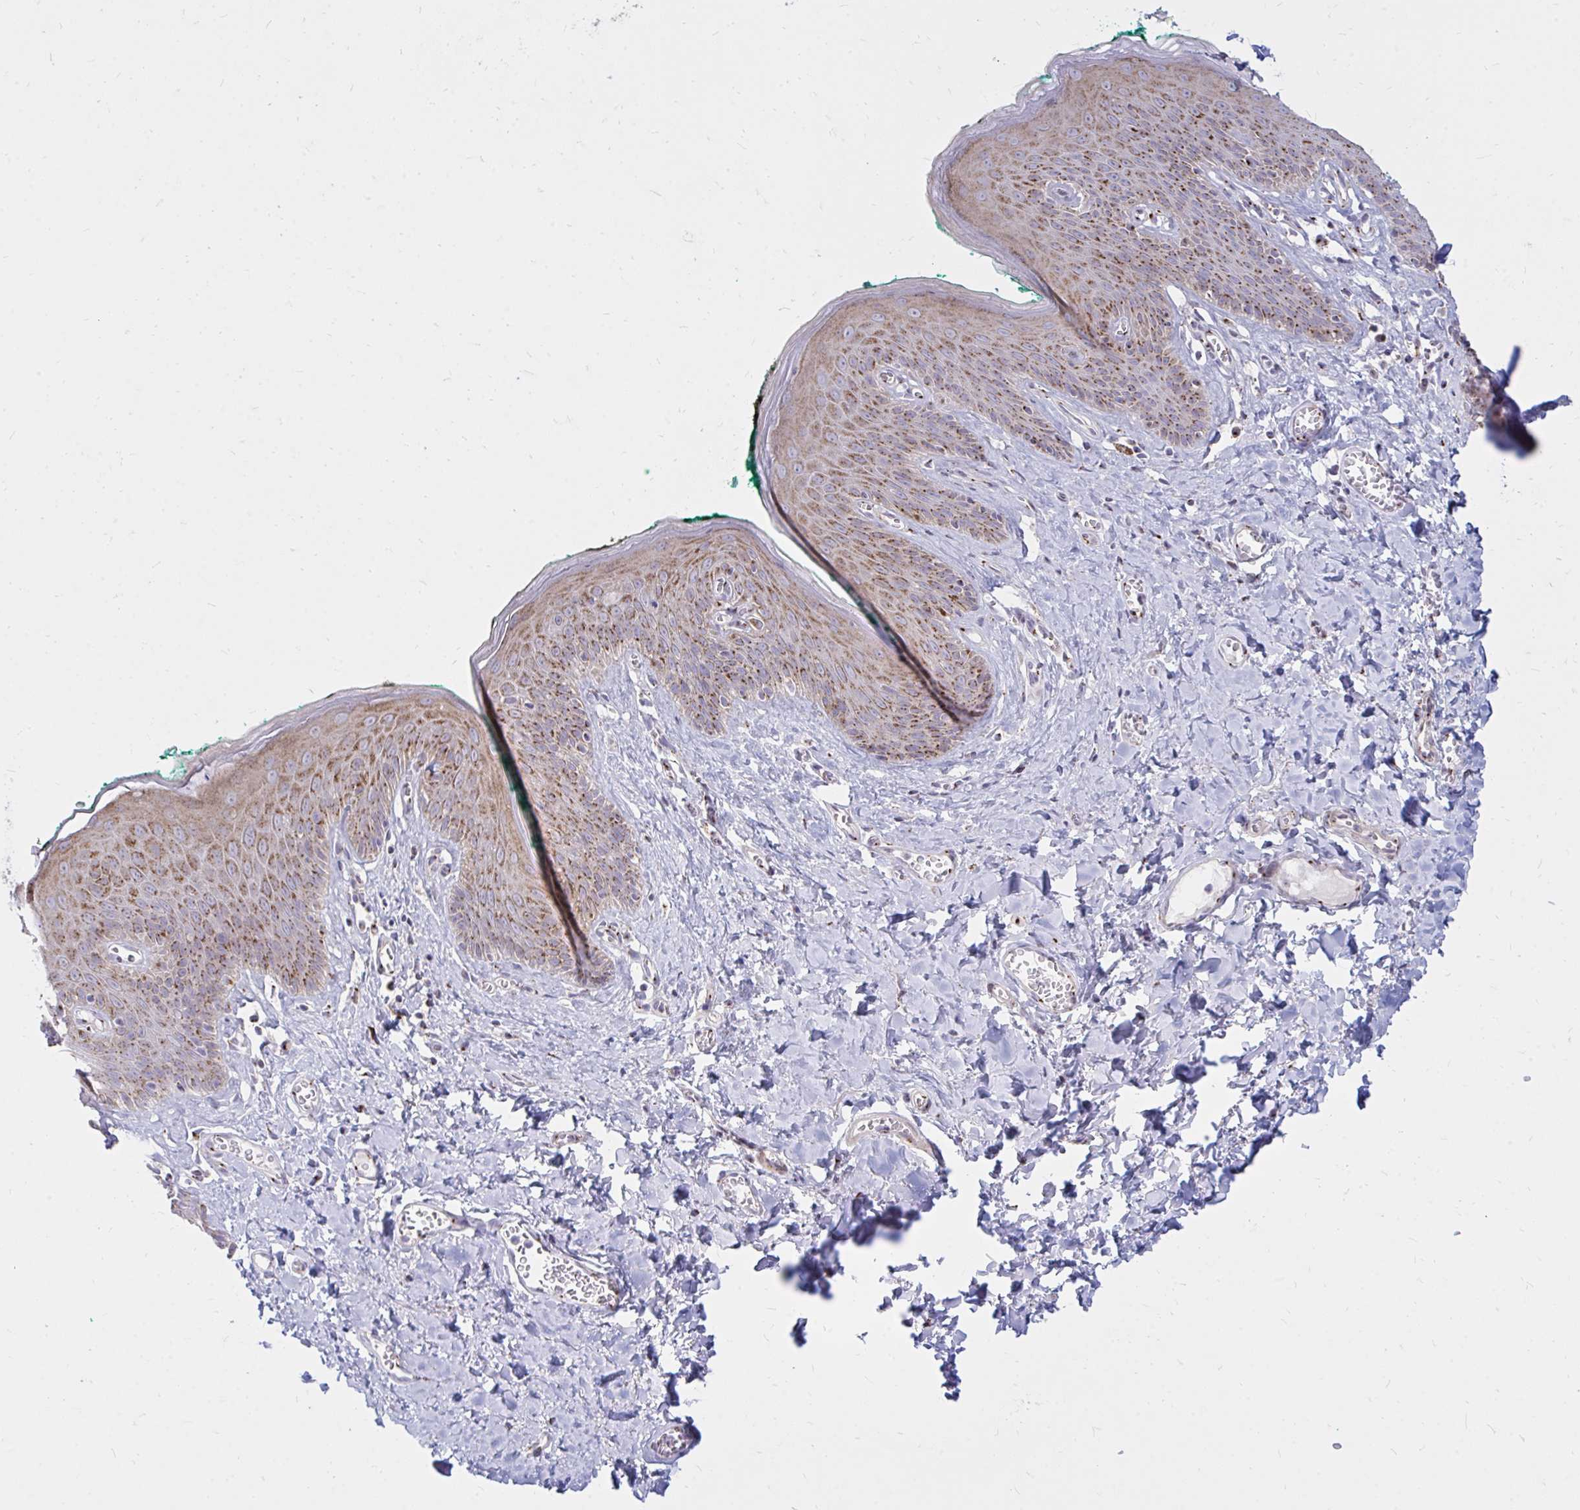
{"staining": {"intensity": "moderate", "quantity": ">75%", "location": "cytoplasmic/membranous"}, "tissue": "skin", "cell_type": "Epidermal cells", "image_type": "normal", "snomed": [{"axis": "morphology", "description": "Normal tissue, NOS"}, {"axis": "topography", "description": "Vulva"}, {"axis": "topography", "description": "Peripheral nerve tissue"}], "caption": "Moderate cytoplasmic/membranous expression is appreciated in approximately >75% of epidermal cells in benign skin.", "gene": "RAB6A", "patient": {"sex": "female", "age": 66}}